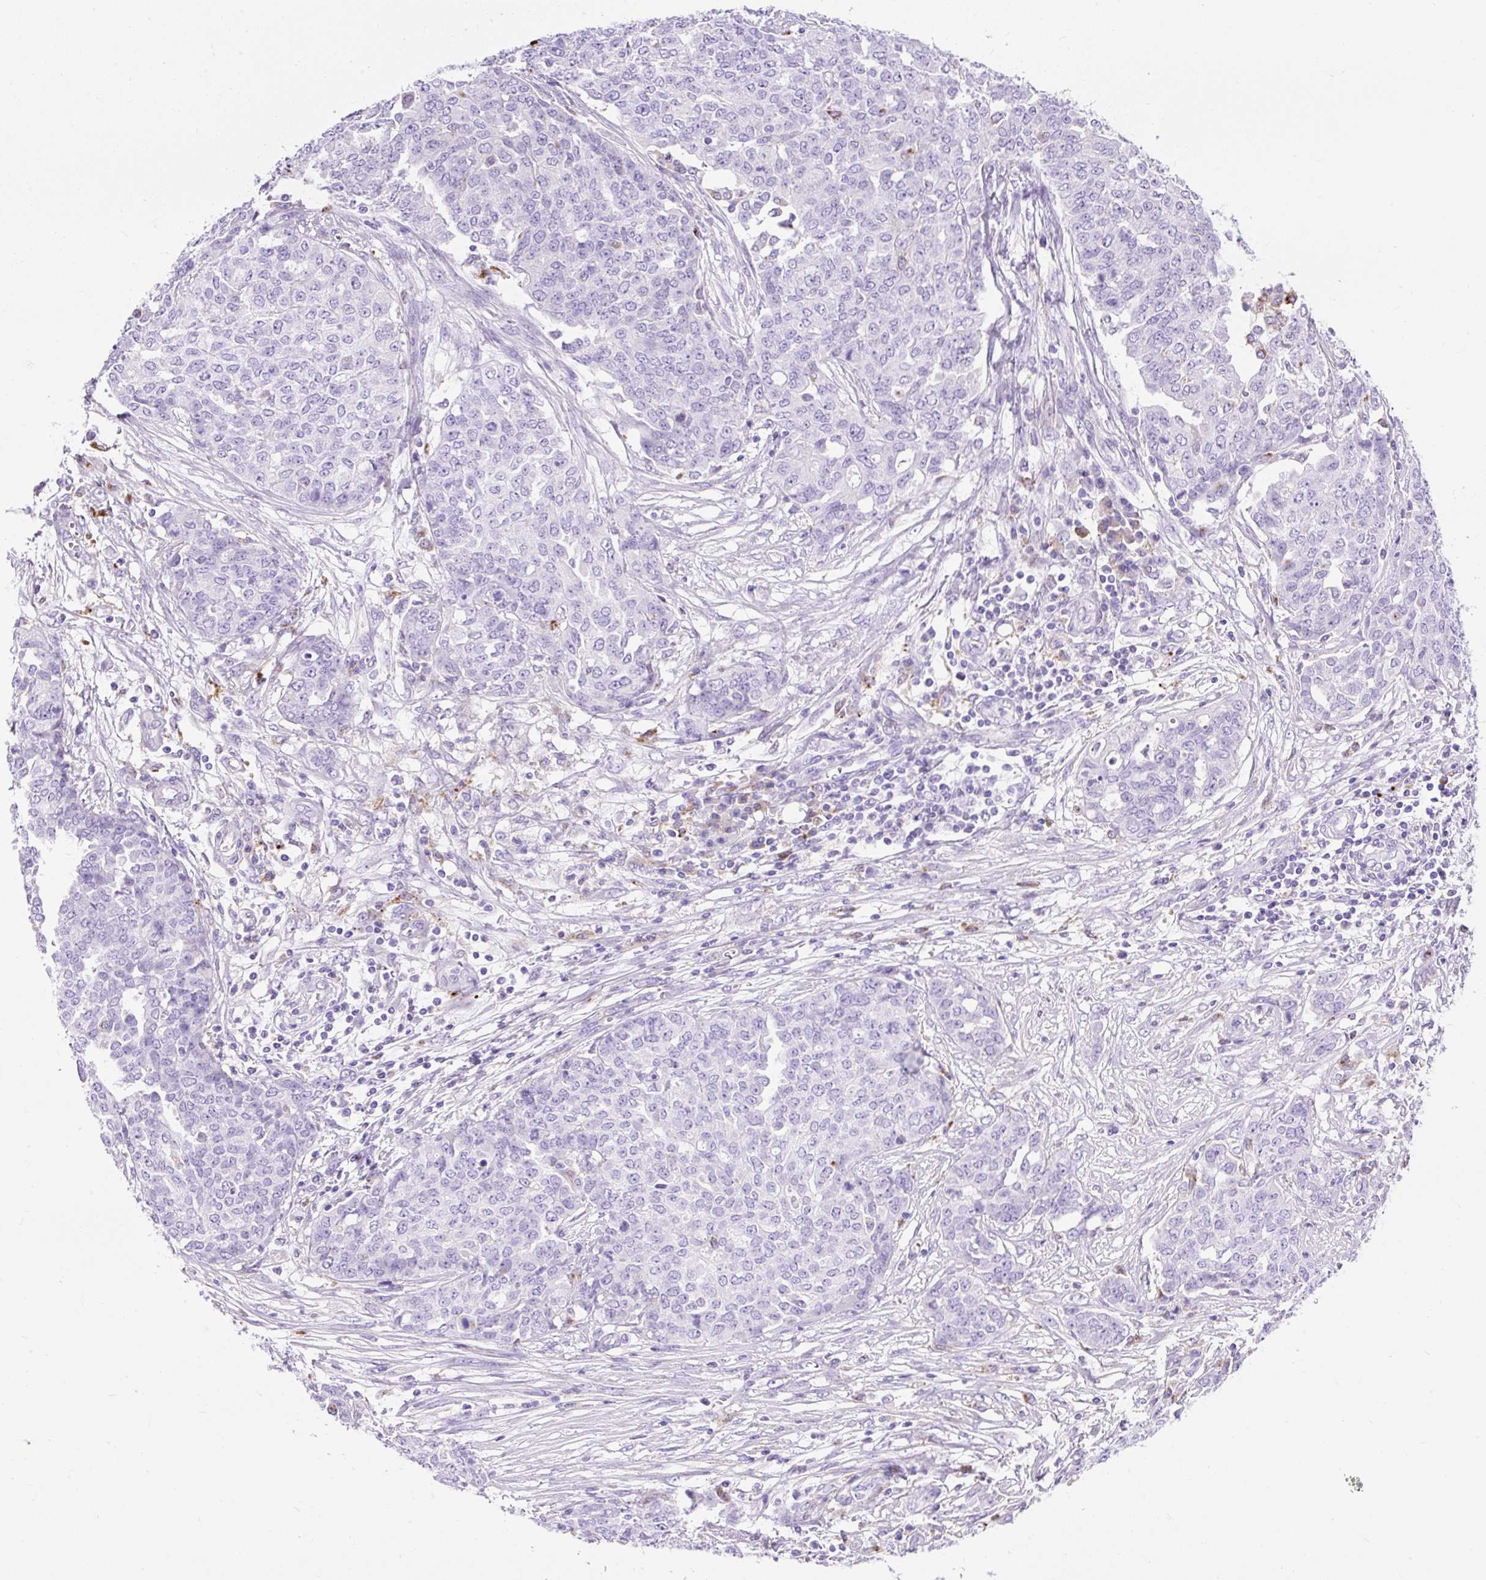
{"staining": {"intensity": "negative", "quantity": "none", "location": "none"}, "tissue": "ovarian cancer", "cell_type": "Tumor cells", "image_type": "cancer", "snomed": [{"axis": "morphology", "description": "Cystadenocarcinoma, serous, NOS"}, {"axis": "topography", "description": "Soft tissue"}, {"axis": "topography", "description": "Ovary"}], "caption": "Immunohistochemistry (IHC) histopathology image of human serous cystadenocarcinoma (ovarian) stained for a protein (brown), which reveals no expression in tumor cells.", "gene": "HEXB", "patient": {"sex": "female", "age": 57}}